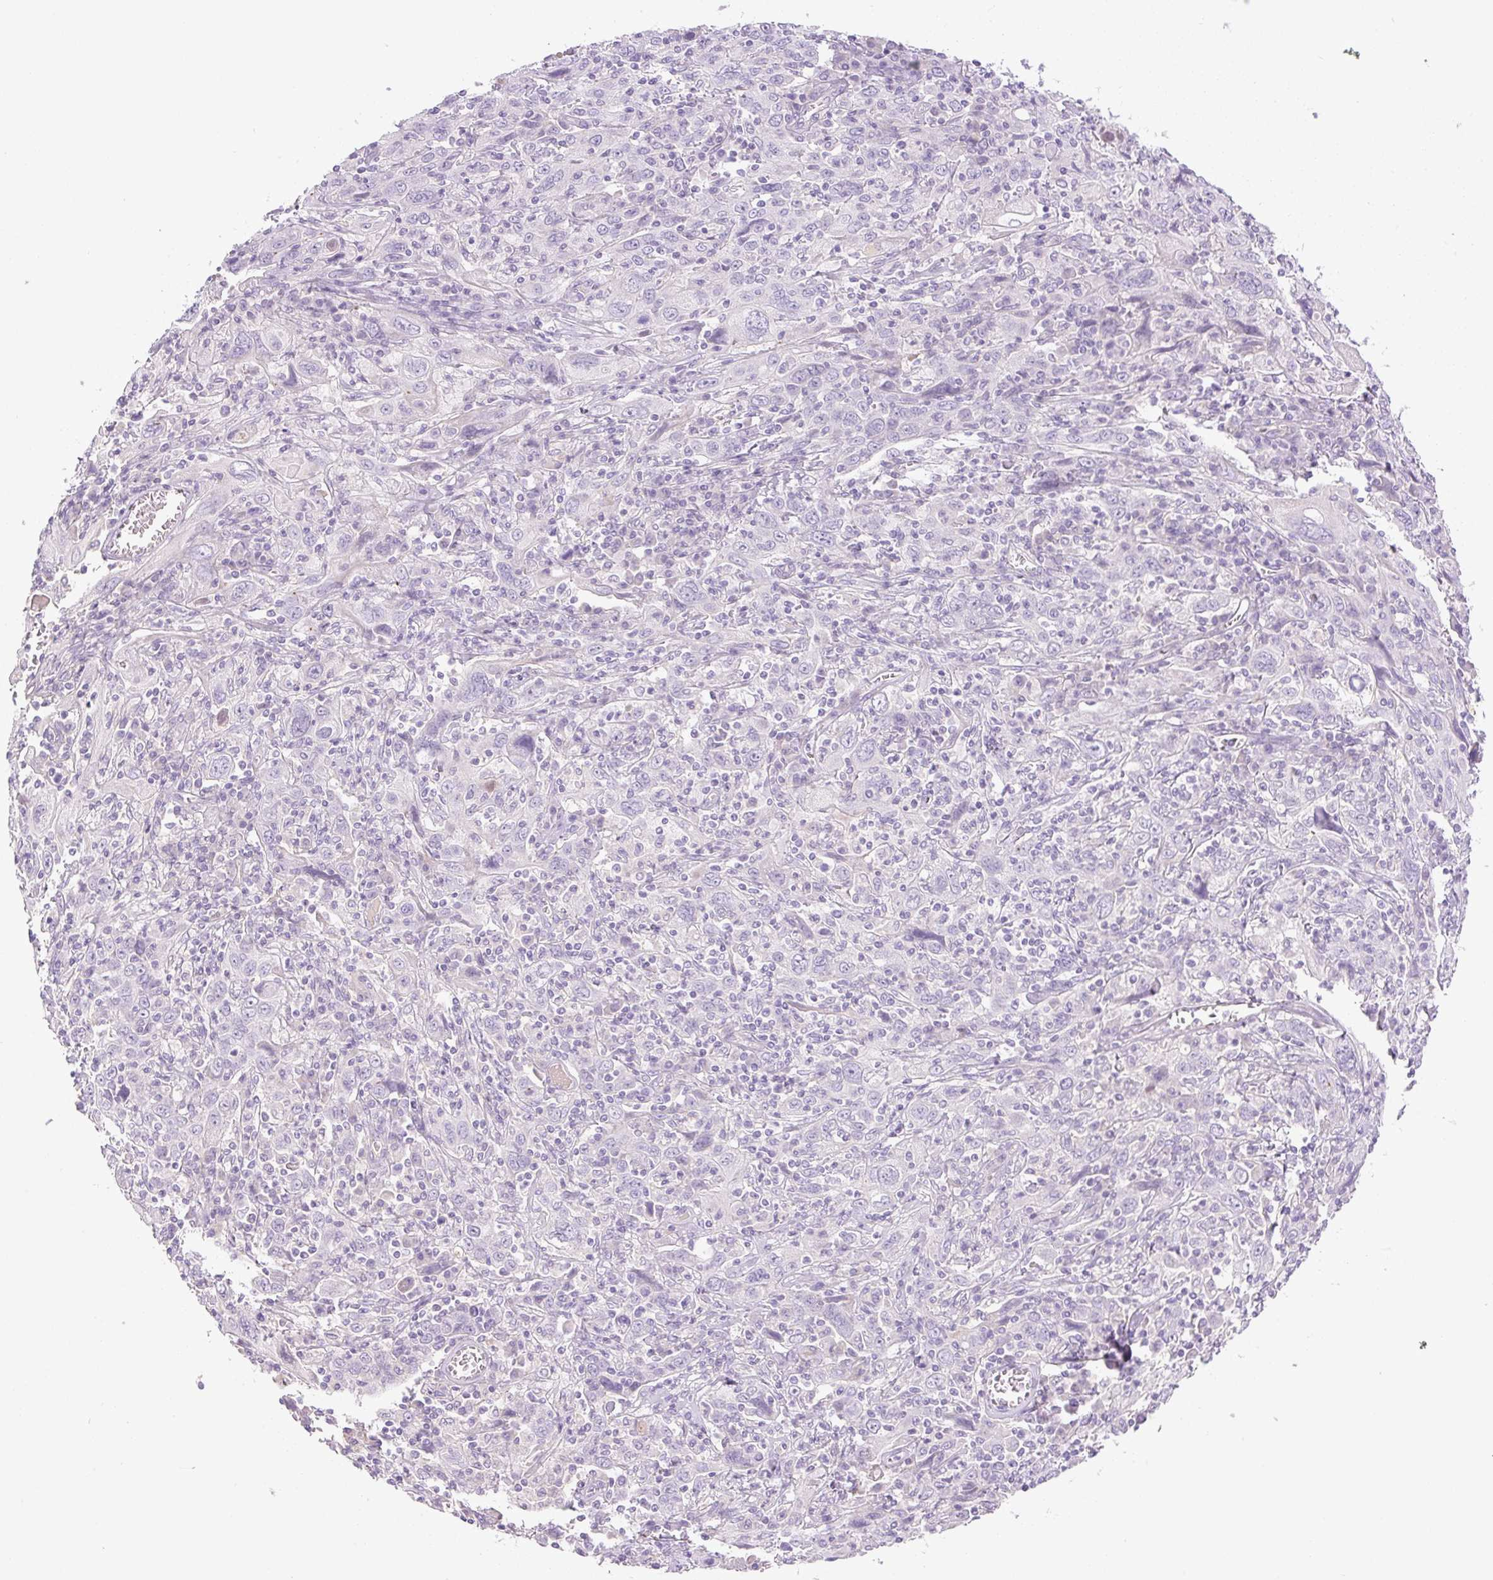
{"staining": {"intensity": "negative", "quantity": "none", "location": "none"}, "tissue": "cervical cancer", "cell_type": "Tumor cells", "image_type": "cancer", "snomed": [{"axis": "morphology", "description": "Squamous cell carcinoma, NOS"}, {"axis": "topography", "description": "Cervix"}], "caption": "High power microscopy micrograph of an immunohistochemistry (IHC) image of cervical cancer, revealing no significant positivity in tumor cells.", "gene": "MIA2", "patient": {"sex": "female", "age": 46}}